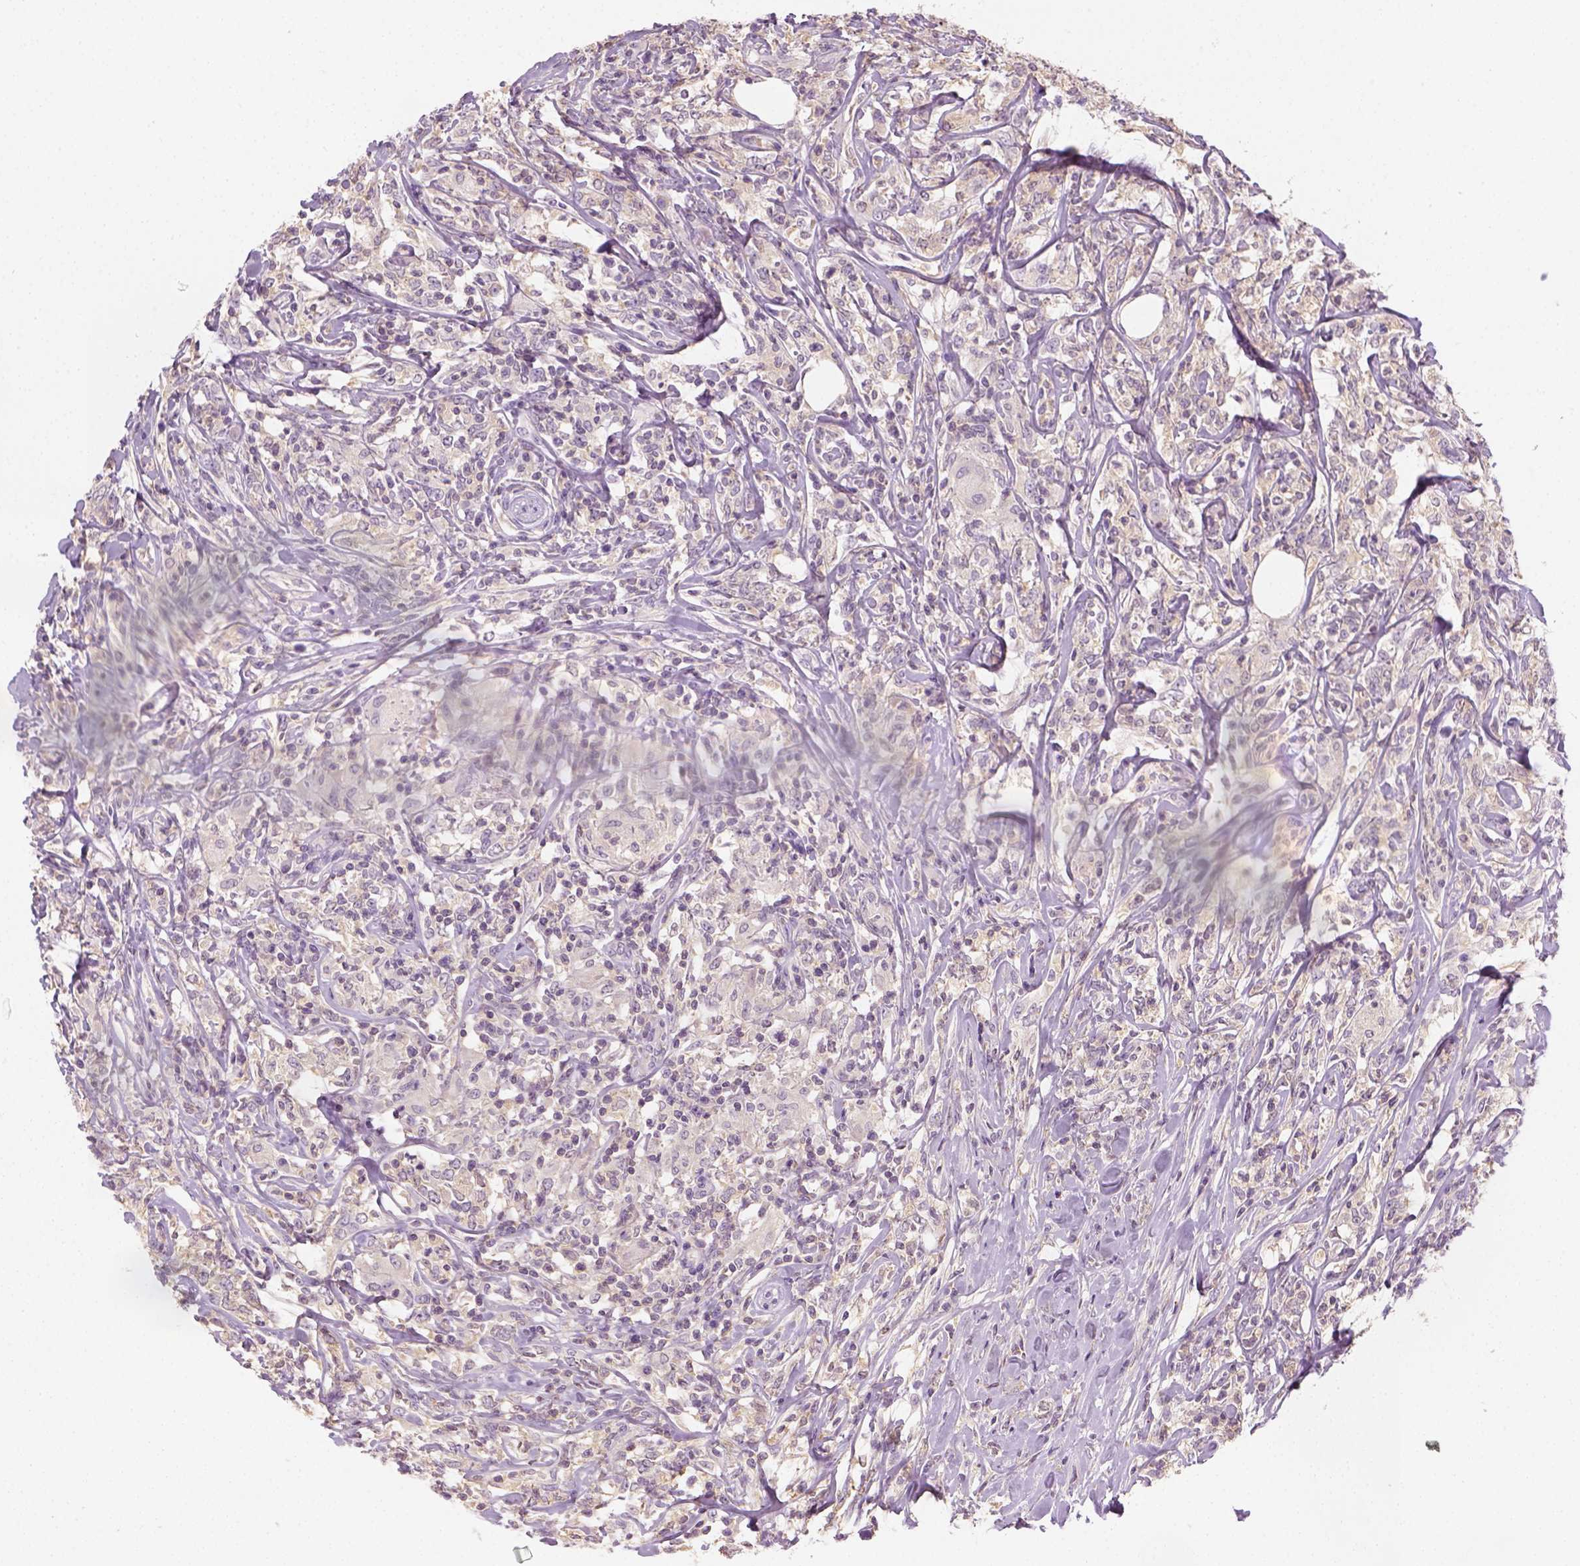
{"staining": {"intensity": "negative", "quantity": "none", "location": "none"}, "tissue": "lymphoma", "cell_type": "Tumor cells", "image_type": "cancer", "snomed": [{"axis": "morphology", "description": "Malignant lymphoma, non-Hodgkin's type, High grade"}, {"axis": "topography", "description": "Lymph node"}], "caption": "This is an immunohistochemistry photomicrograph of high-grade malignant lymphoma, non-Hodgkin's type. There is no positivity in tumor cells.", "gene": "EPHB1", "patient": {"sex": "female", "age": 84}}